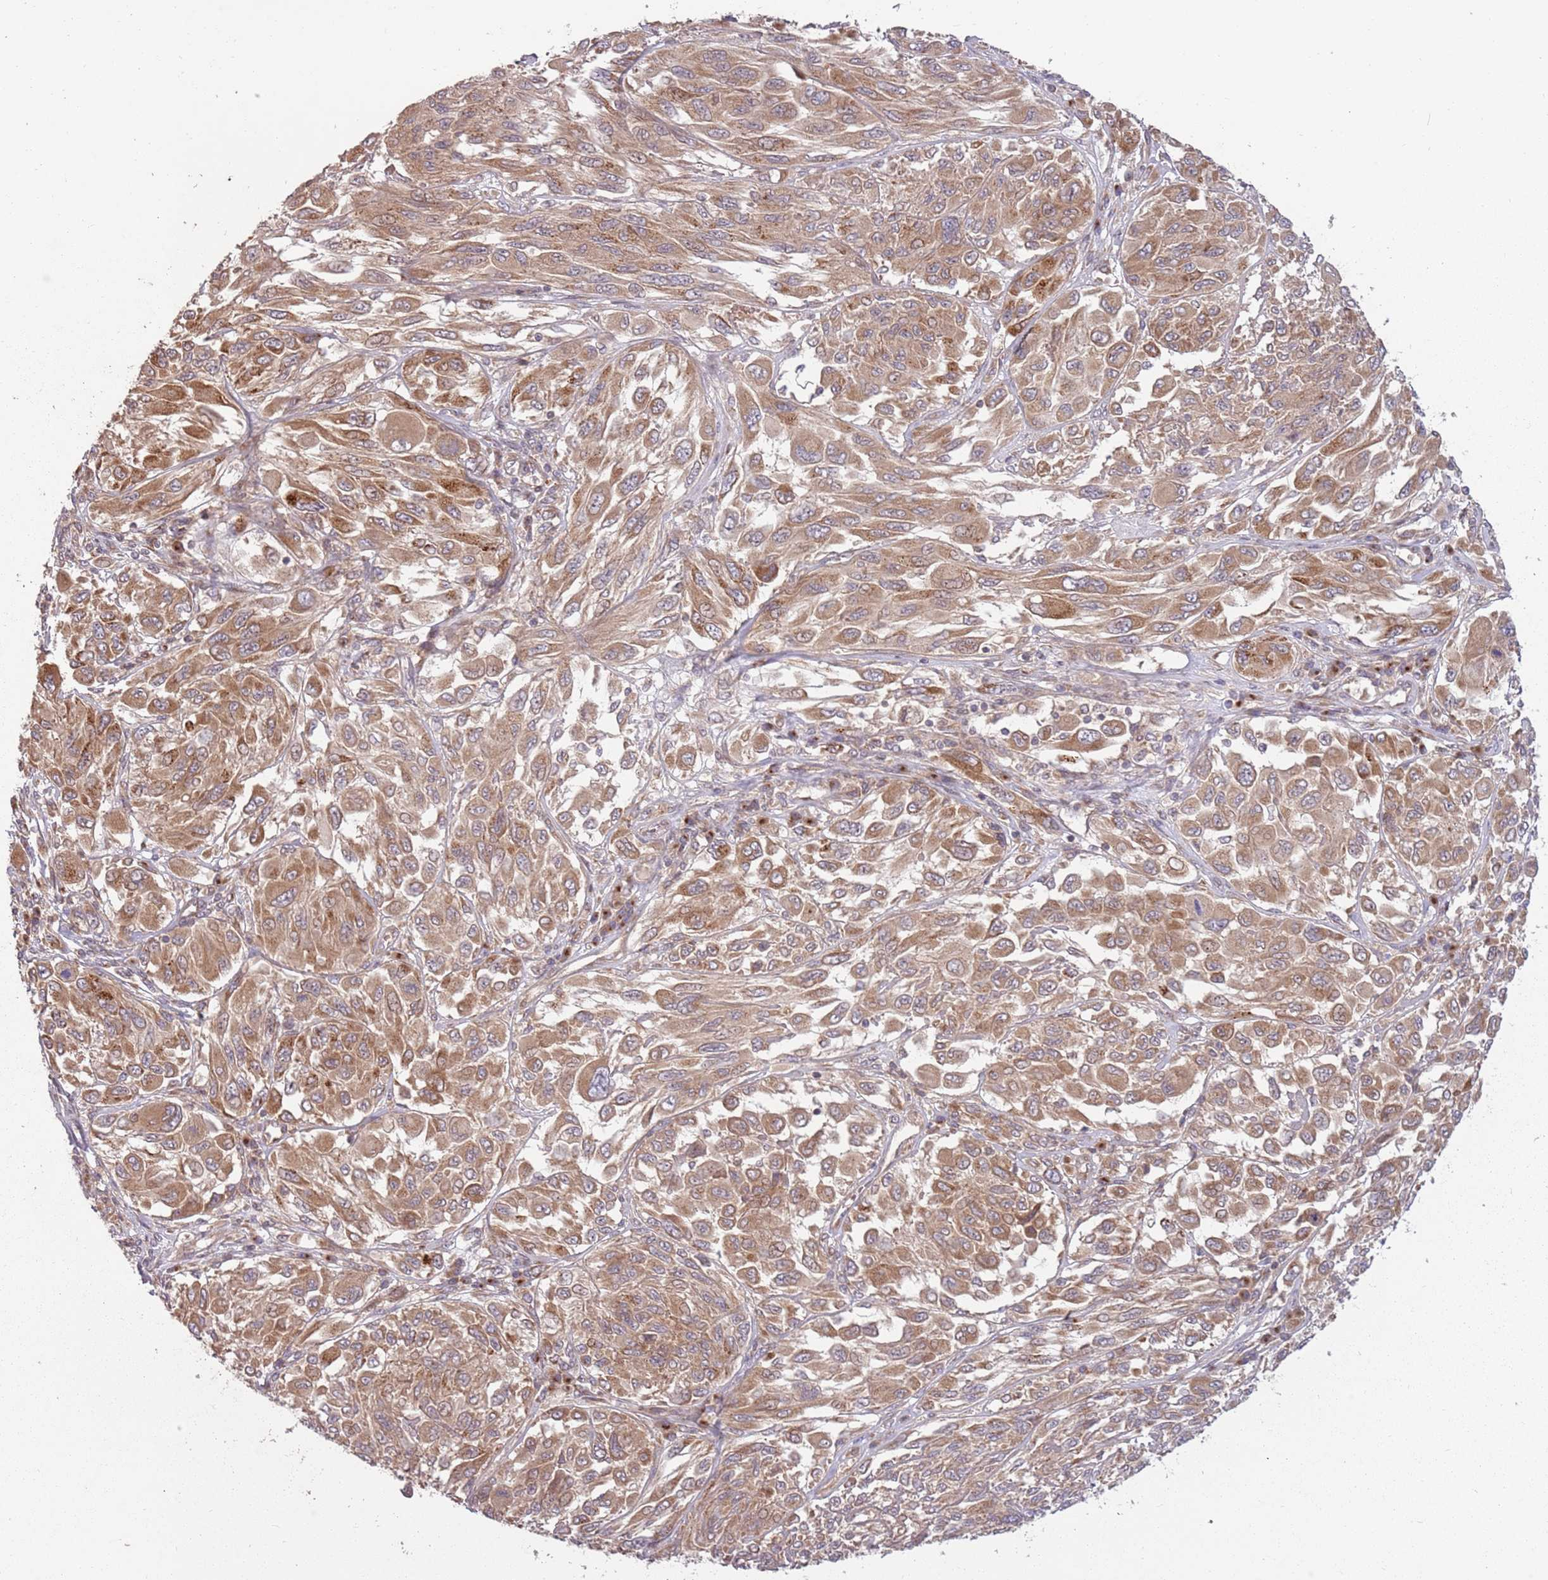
{"staining": {"intensity": "moderate", "quantity": ">75%", "location": "cytoplasmic/membranous"}, "tissue": "melanoma", "cell_type": "Tumor cells", "image_type": "cancer", "snomed": [{"axis": "morphology", "description": "Malignant melanoma, NOS"}, {"axis": "topography", "description": "Skin"}], "caption": "DAB immunohistochemical staining of human melanoma exhibits moderate cytoplasmic/membranous protein staining in approximately >75% of tumor cells.", "gene": "PLD6", "patient": {"sex": "female", "age": 91}}